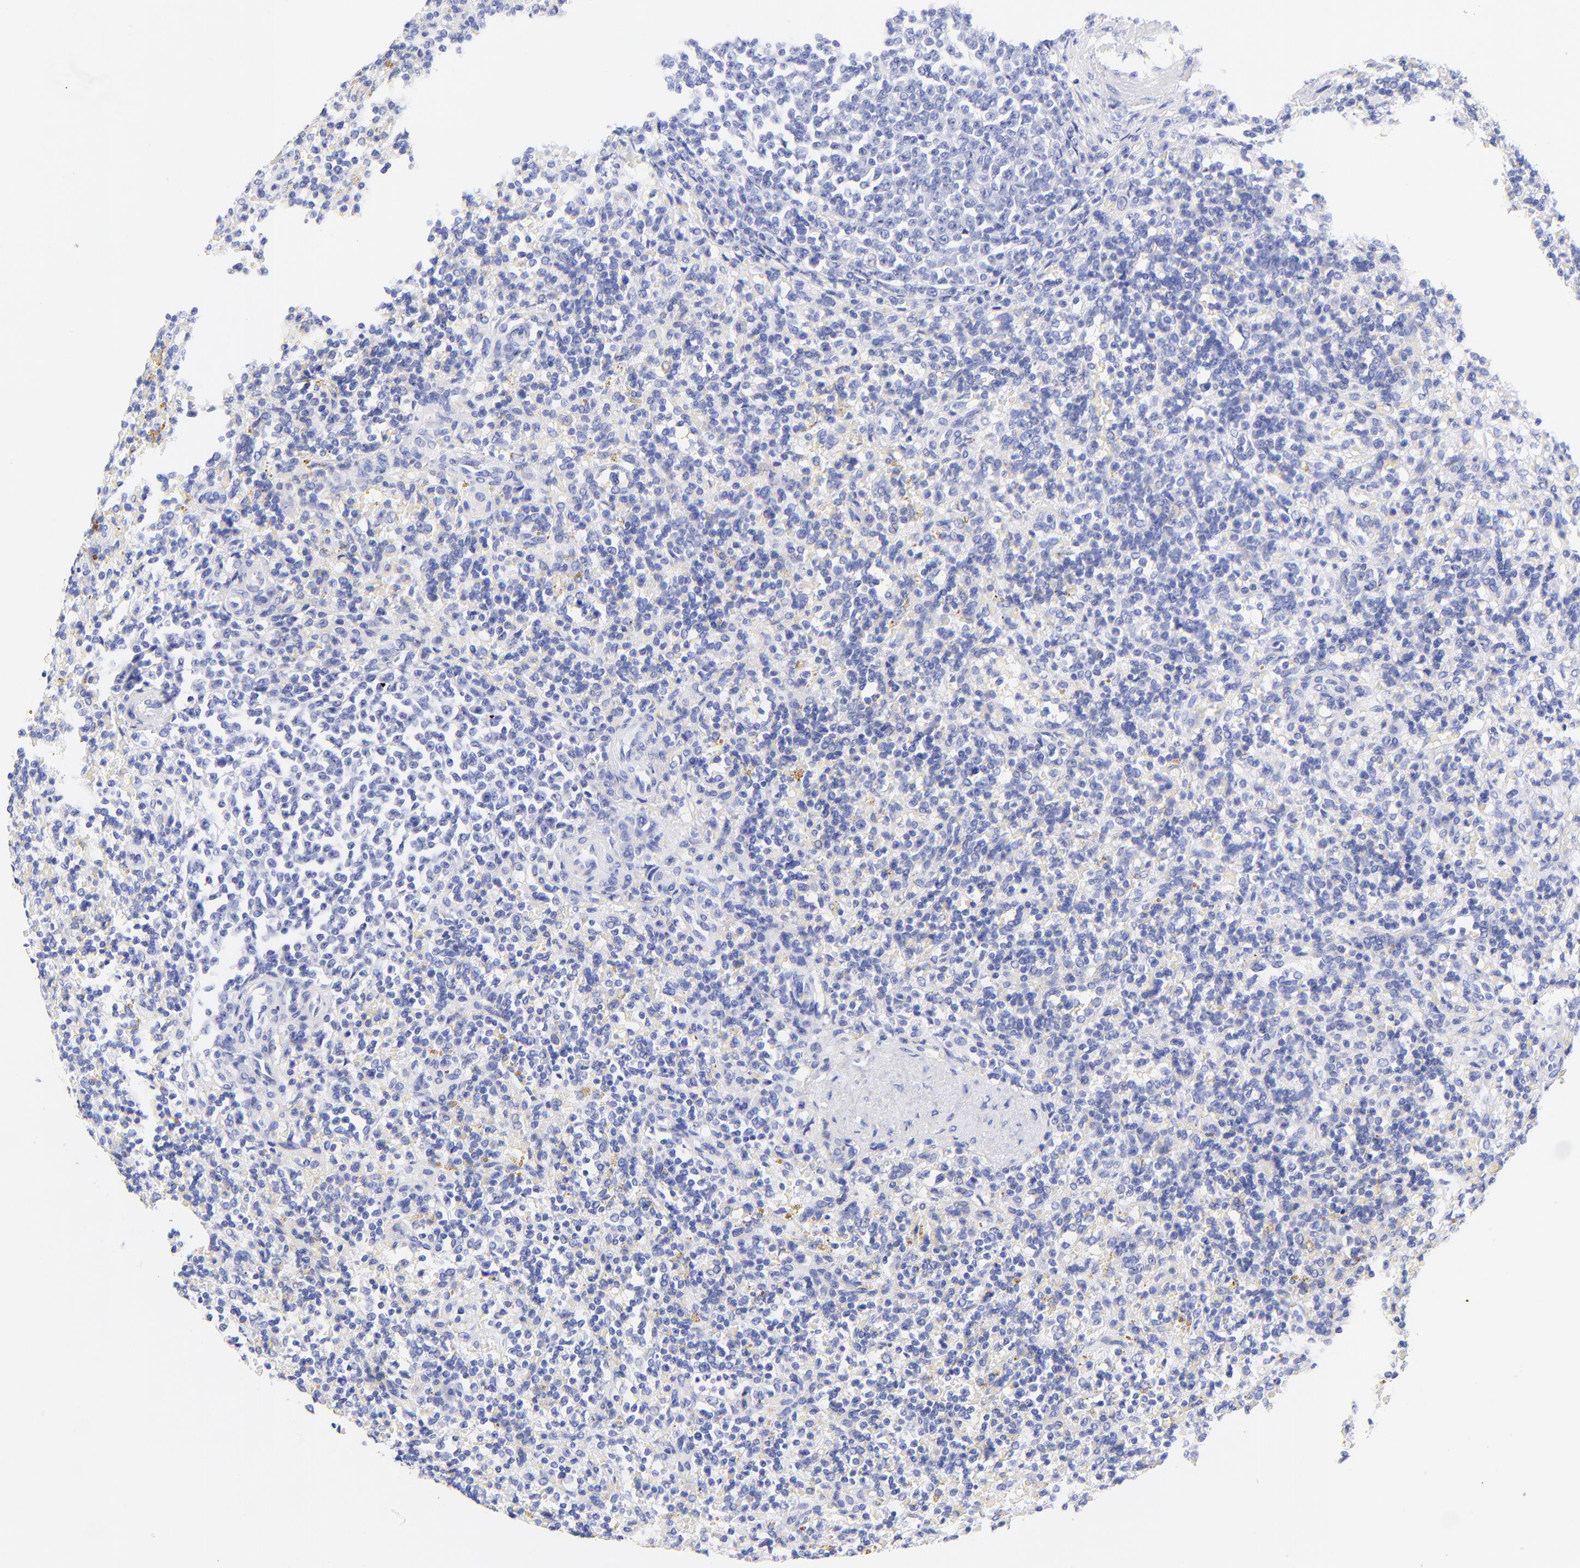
{"staining": {"intensity": "negative", "quantity": "none", "location": "none"}, "tissue": "lymphoma", "cell_type": "Tumor cells", "image_type": "cancer", "snomed": [{"axis": "morphology", "description": "Malignant lymphoma, non-Hodgkin's type, Low grade"}, {"axis": "topography", "description": "Spleen"}], "caption": "Low-grade malignant lymphoma, non-Hodgkin's type was stained to show a protein in brown. There is no significant expression in tumor cells. The staining is performed using DAB (3,3'-diaminobenzidine) brown chromogen with nuclei counter-stained in using hematoxylin.", "gene": "KRT19", "patient": {"sex": "male", "age": 67}}